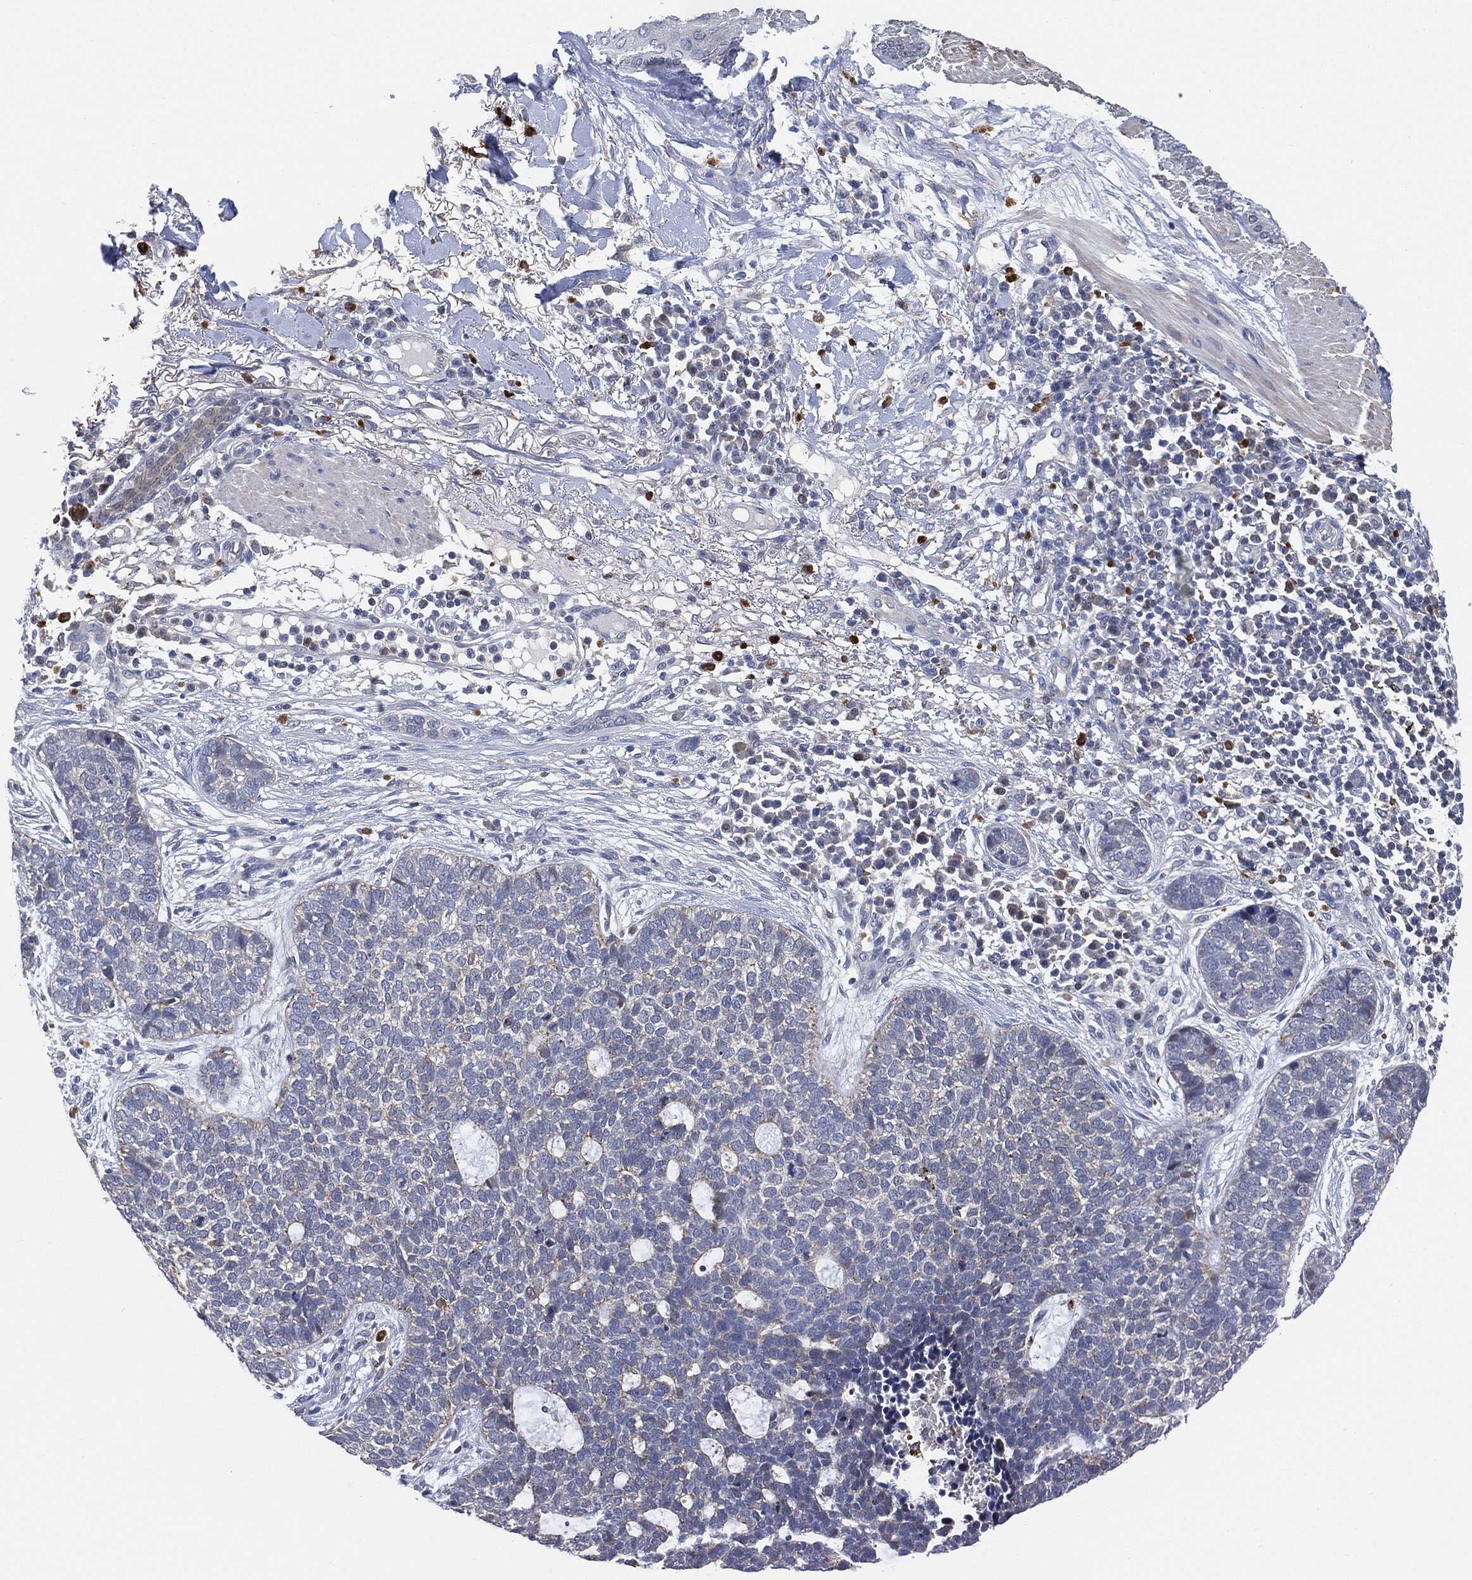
{"staining": {"intensity": "negative", "quantity": "none", "location": "none"}, "tissue": "skin cancer", "cell_type": "Tumor cells", "image_type": "cancer", "snomed": [{"axis": "morphology", "description": "Squamous cell carcinoma, NOS"}, {"axis": "topography", "description": "Skin"}], "caption": "A high-resolution micrograph shows immunohistochemistry staining of skin cancer (squamous cell carcinoma), which demonstrates no significant expression in tumor cells.", "gene": "VSIG4", "patient": {"sex": "male", "age": 88}}